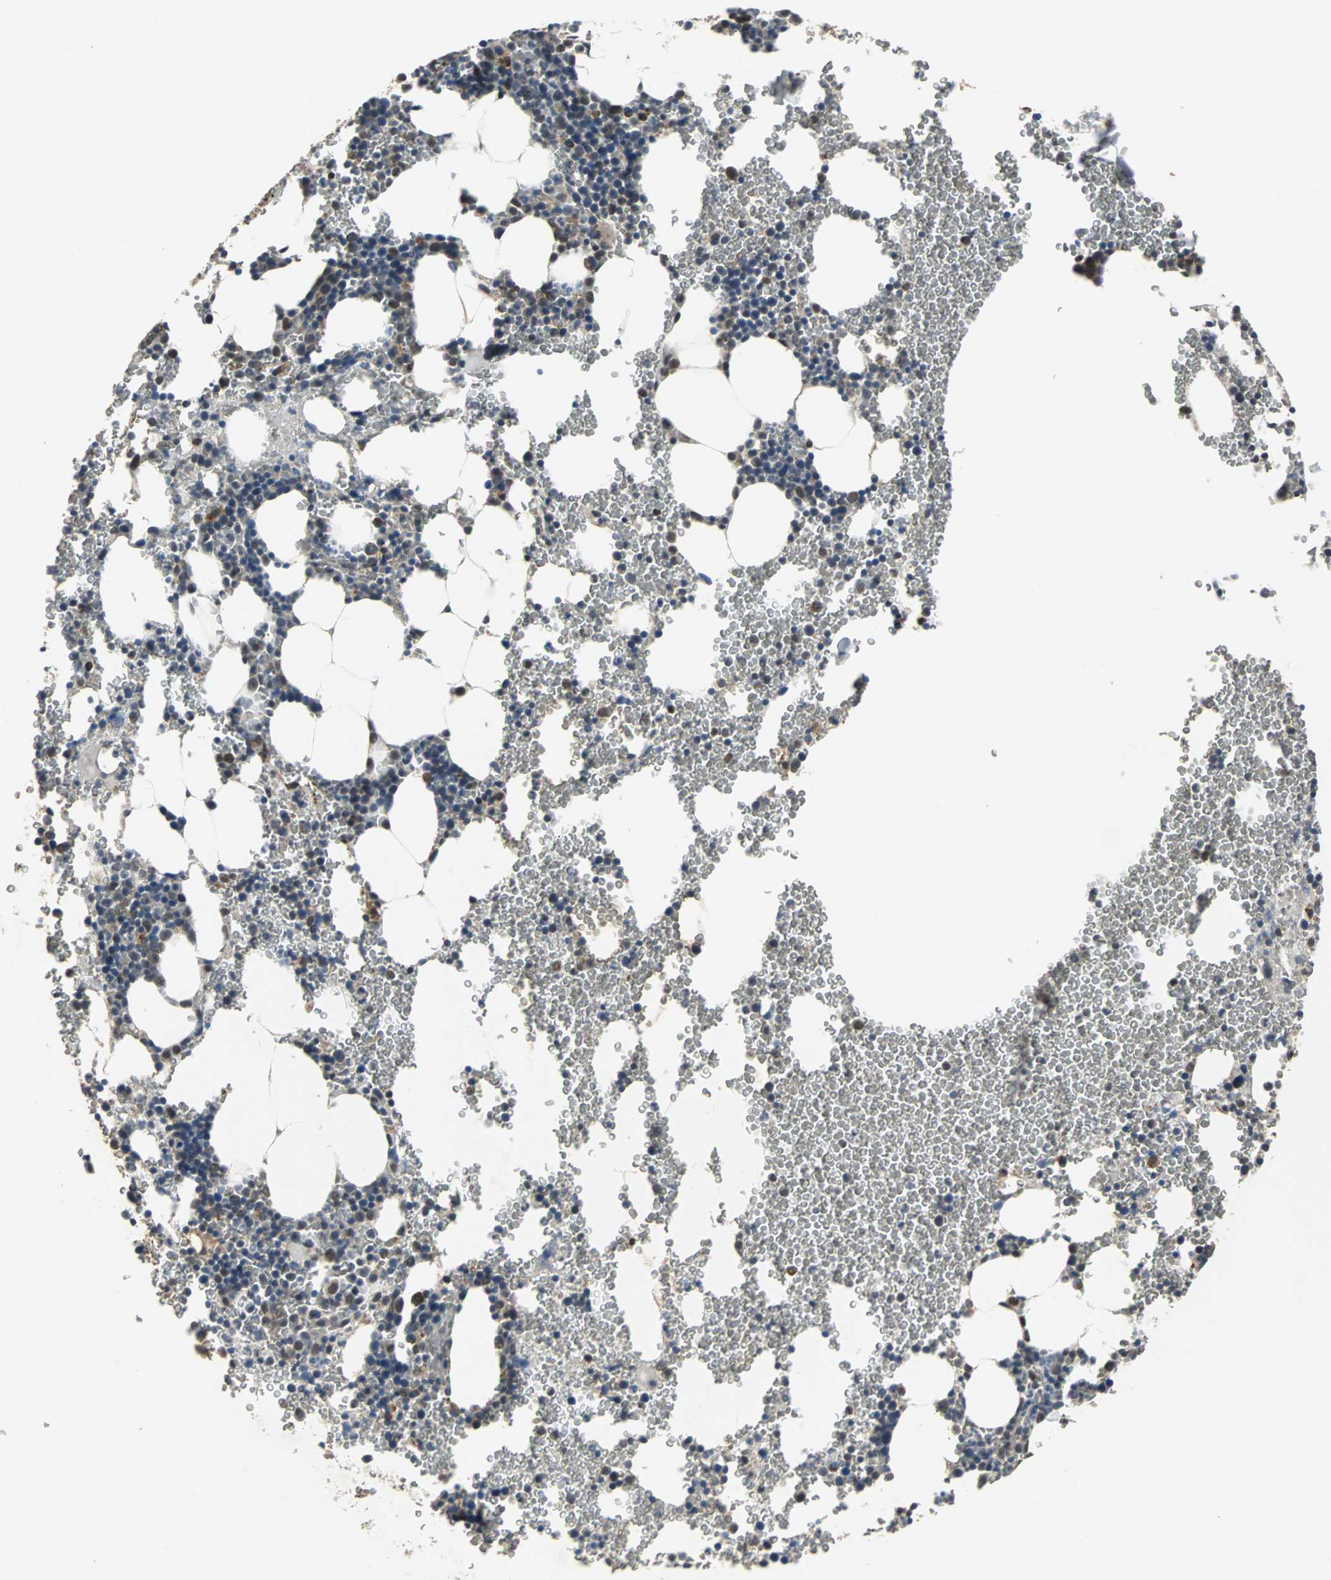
{"staining": {"intensity": "strong", "quantity": "25%-75%", "location": "nuclear"}, "tissue": "bone marrow", "cell_type": "Hematopoietic cells", "image_type": "normal", "snomed": [{"axis": "morphology", "description": "Normal tissue, NOS"}, {"axis": "morphology", "description": "Inflammation, NOS"}, {"axis": "topography", "description": "Bone marrow"}], "caption": "A high-resolution photomicrograph shows immunohistochemistry (IHC) staining of normal bone marrow, which exhibits strong nuclear positivity in about 25%-75% of hematopoietic cells.", "gene": "HLX", "patient": {"sex": "male", "age": 22}}